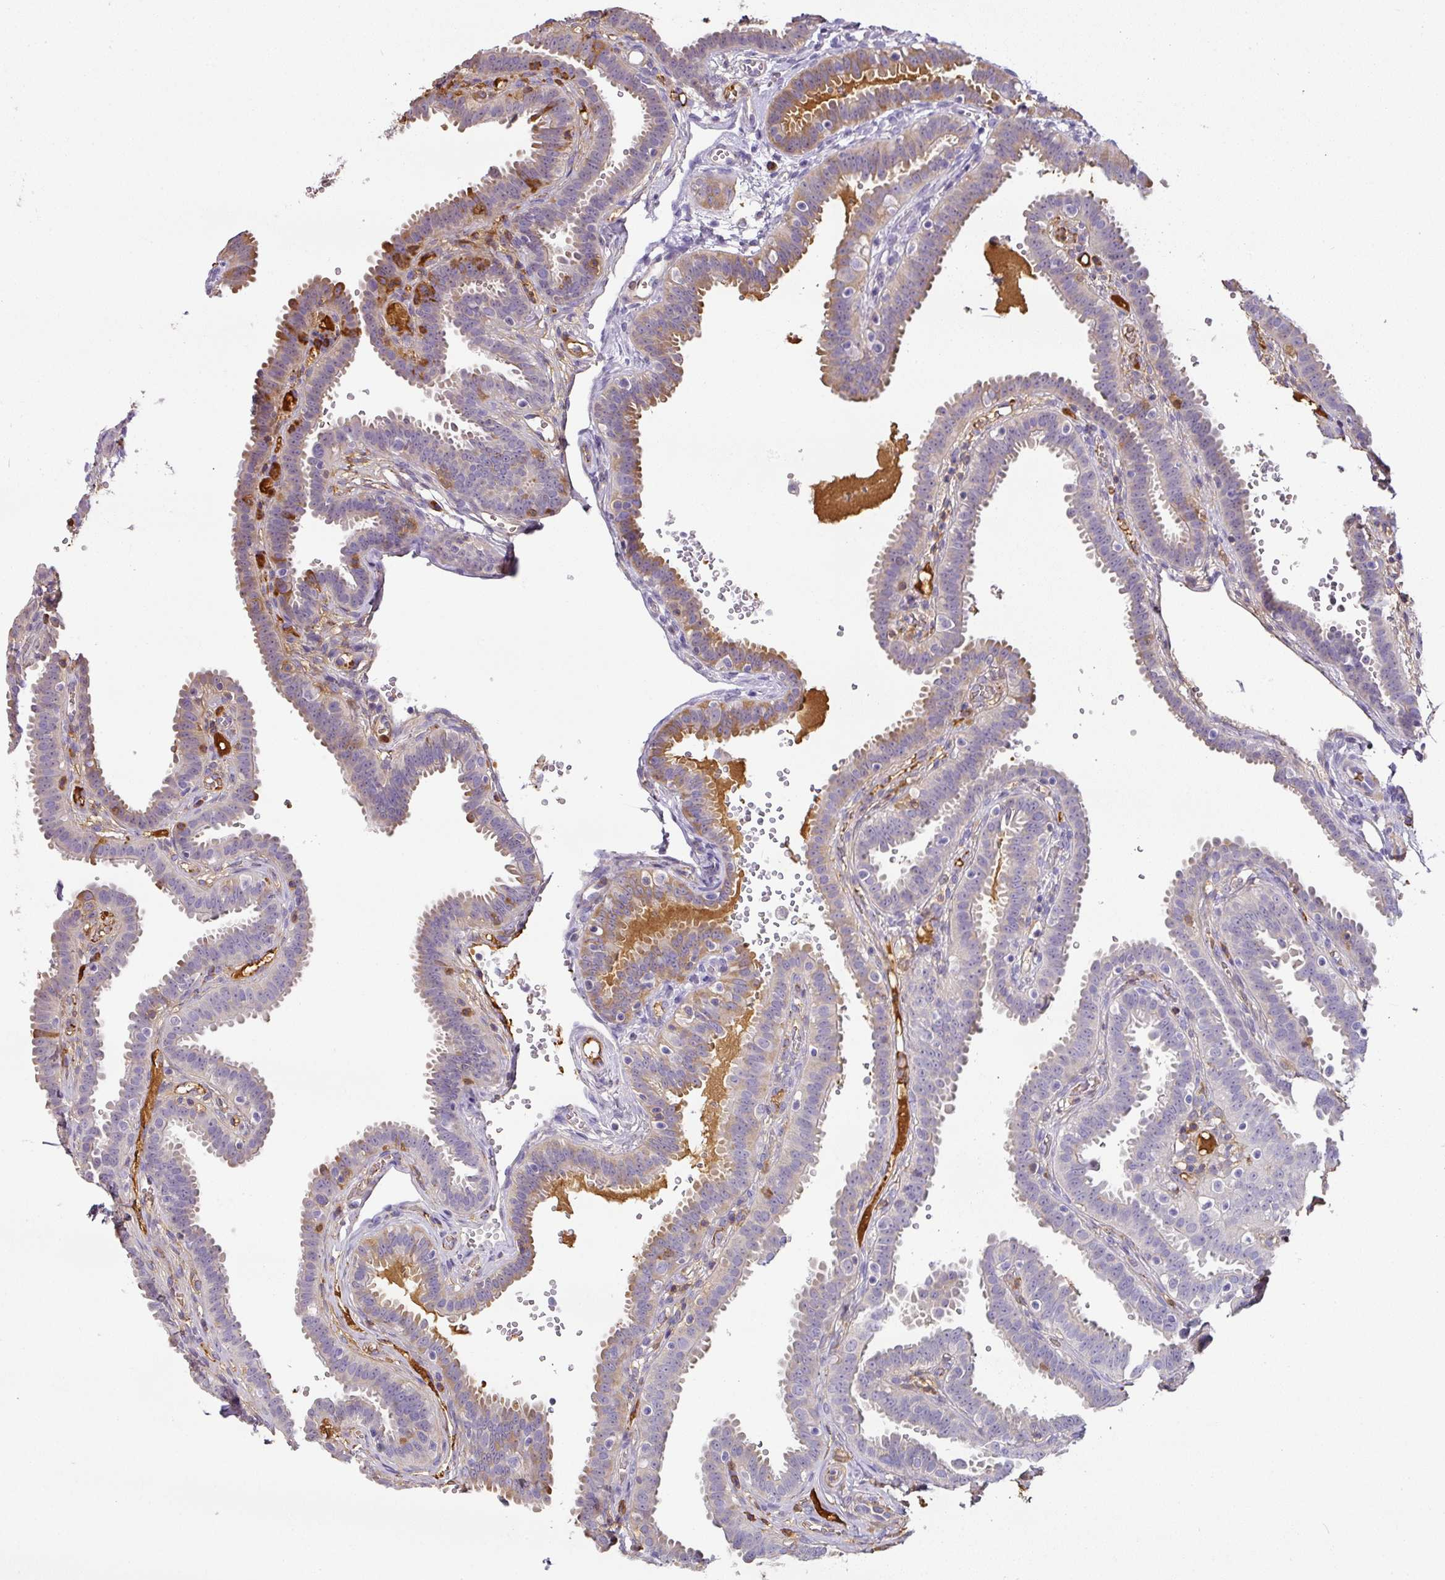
{"staining": {"intensity": "strong", "quantity": "<25%", "location": "cytoplasmic/membranous"}, "tissue": "fallopian tube", "cell_type": "Glandular cells", "image_type": "normal", "snomed": [{"axis": "morphology", "description": "Normal tissue, NOS"}, {"axis": "topography", "description": "Fallopian tube"}], "caption": "The photomicrograph reveals immunohistochemical staining of benign fallopian tube. There is strong cytoplasmic/membranous positivity is appreciated in about <25% of glandular cells. Nuclei are stained in blue.", "gene": "CCZ1B", "patient": {"sex": "female", "age": 37}}